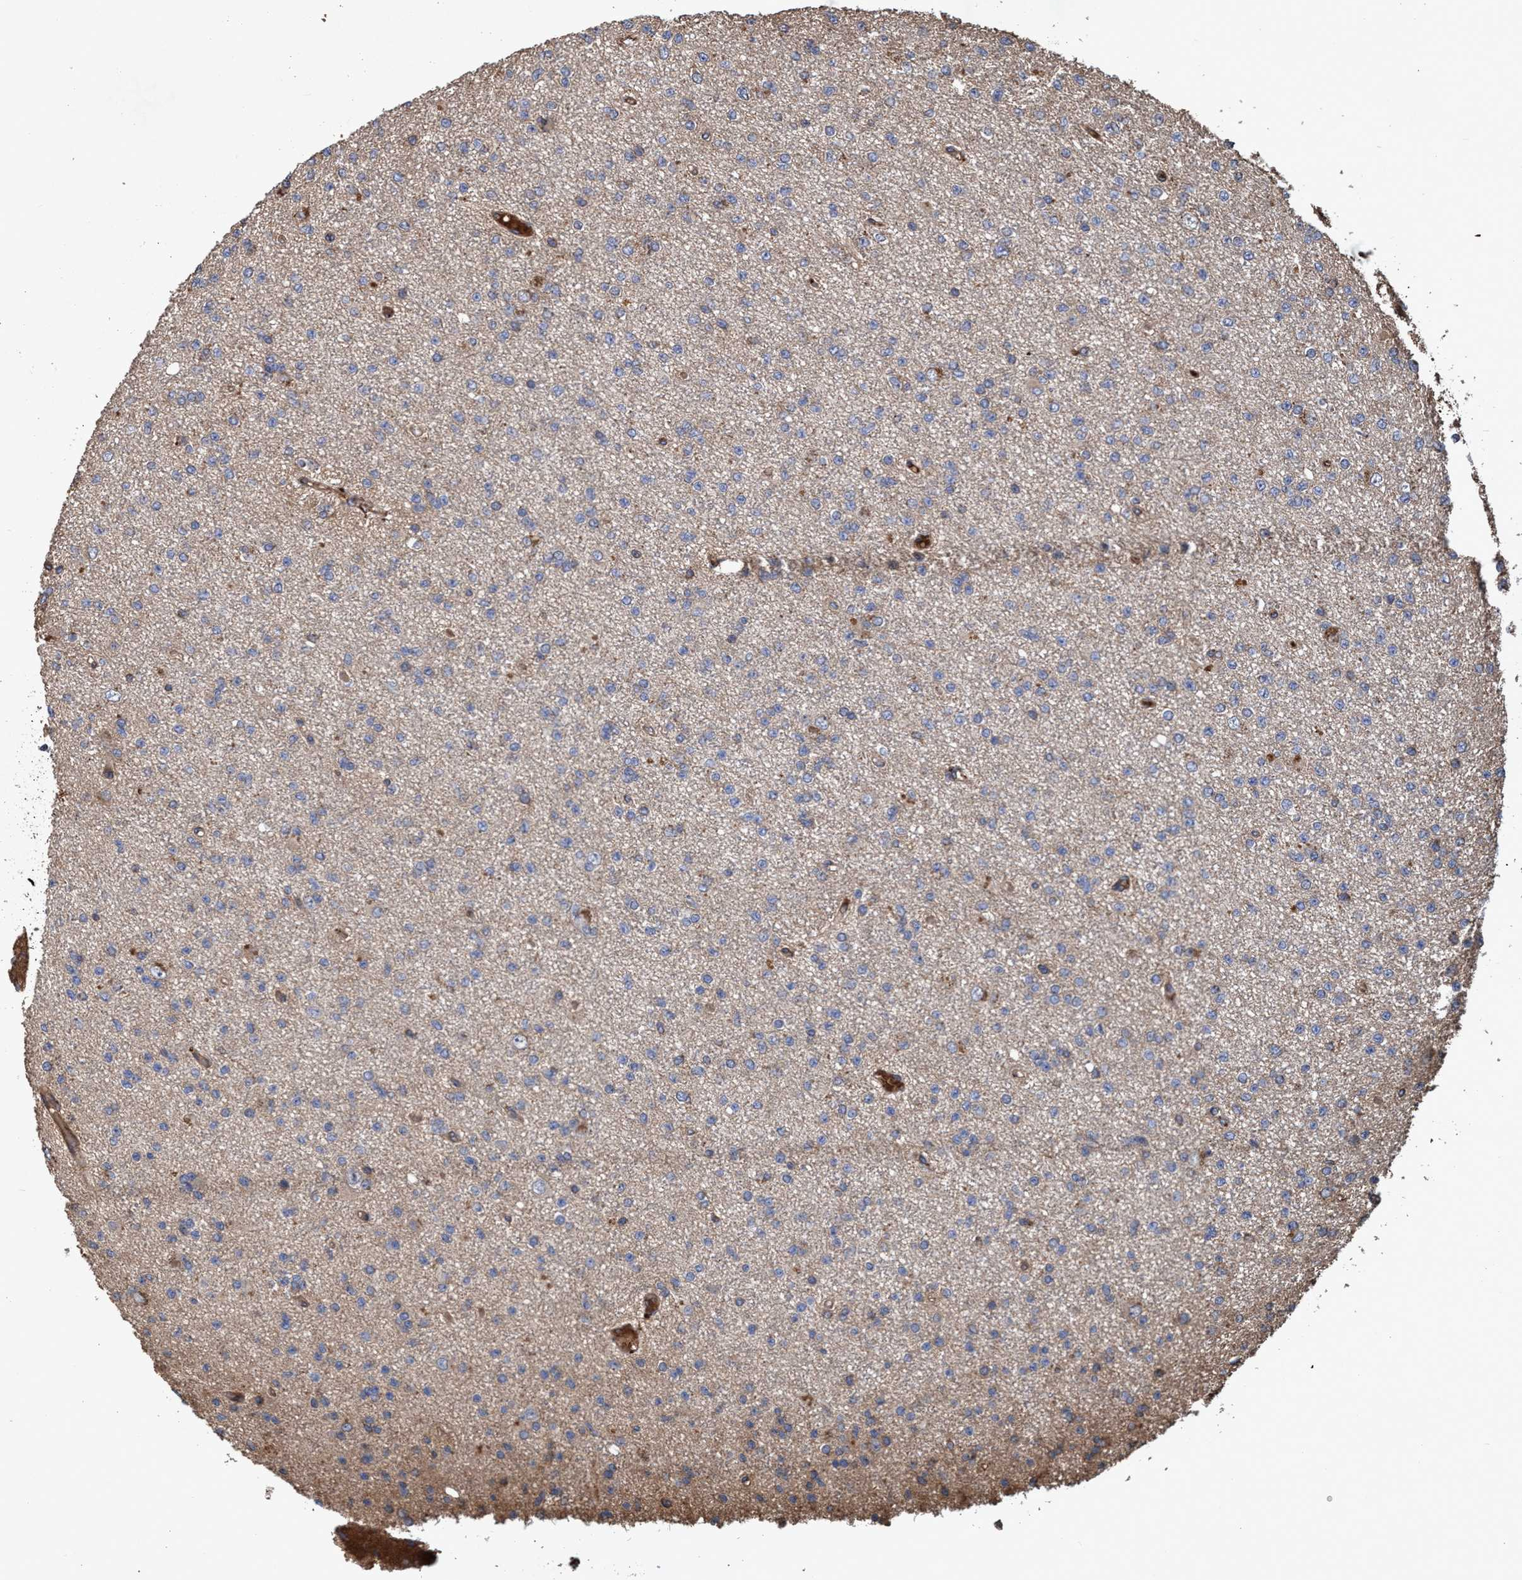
{"staining": {"intensity": "weak", "quantity": "<25%", "location": "cytoplasmic/membranous"}, "tissue": "glioma", "cell_type": "Tumor cells", "image_type": "cancer", "snomed": [{"axis": "morphology", "description": "Glioma, malignant, Low grade"}, {"axis": "topography", "description": "Brain"}], "caption": "Immunohistochemistry of human glioma demonstrates no expression in tumor cells.", "gene": "CHMP6", "patient": {"sex": "female", "age": 22}}